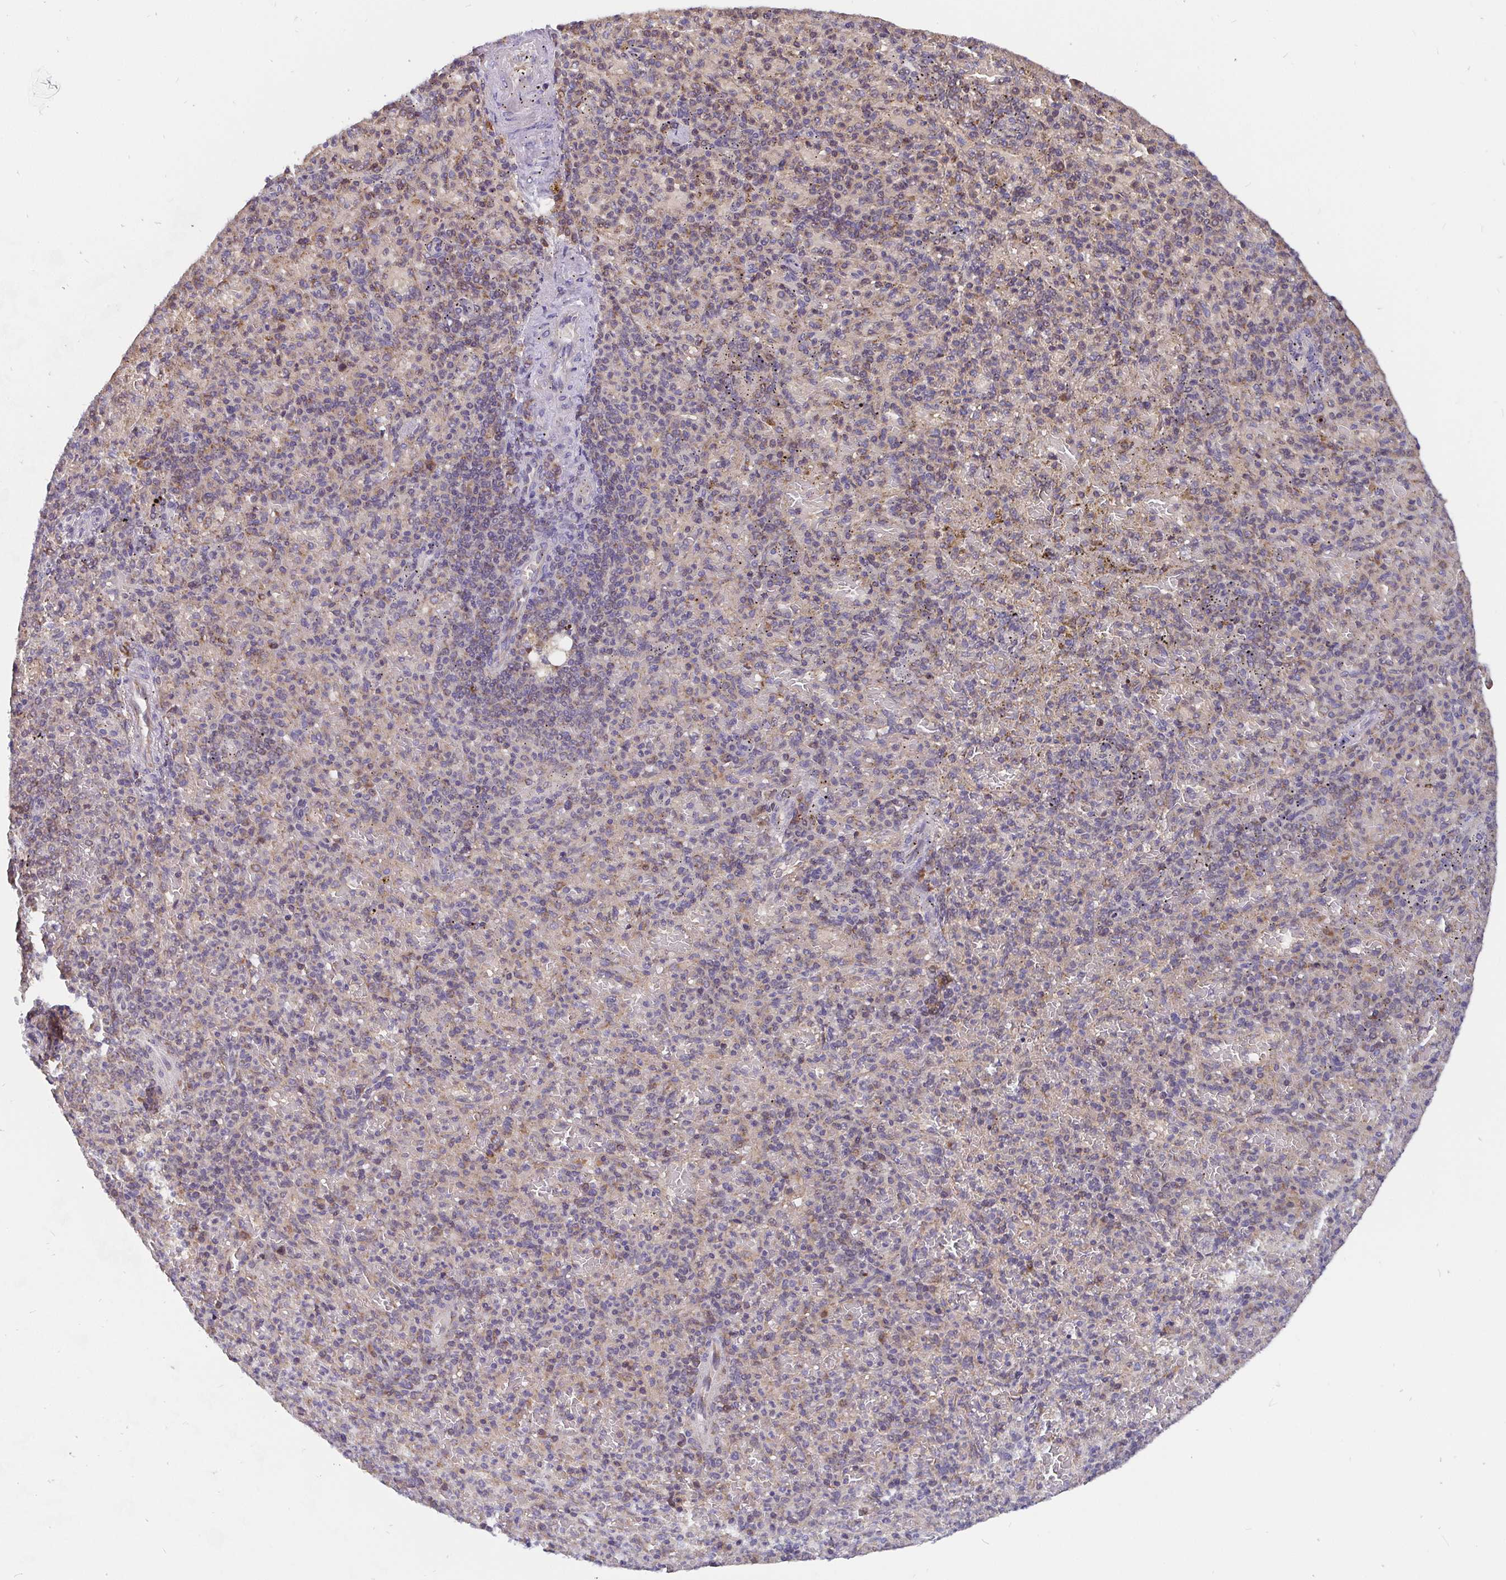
{"staining": {"intensity": "weak", "quantity": "25%-75%", "location": "cytoplasmic/membranous"}, "tissue": "spleen", "cell_type": "Cells in red pulp", "image_type": "normal", "snomed": [{"axis": "morphology", "description": "Normal tissue, NOS"}, {"axis": "topography", "description": "Spleen"}], "caption": "Immunohistochemistry (DAB (3,3'-diaminobenzidine)) staining of unremarkable spleen reveals weak cytoplasmic/membranous protein positivity in approximately 25%-75% of cells in red pulp. (Brightfield microscopy of DAB IHC at high magnification).", "gene": "PDF", "patient": {"sex": "female", "age": 74}}